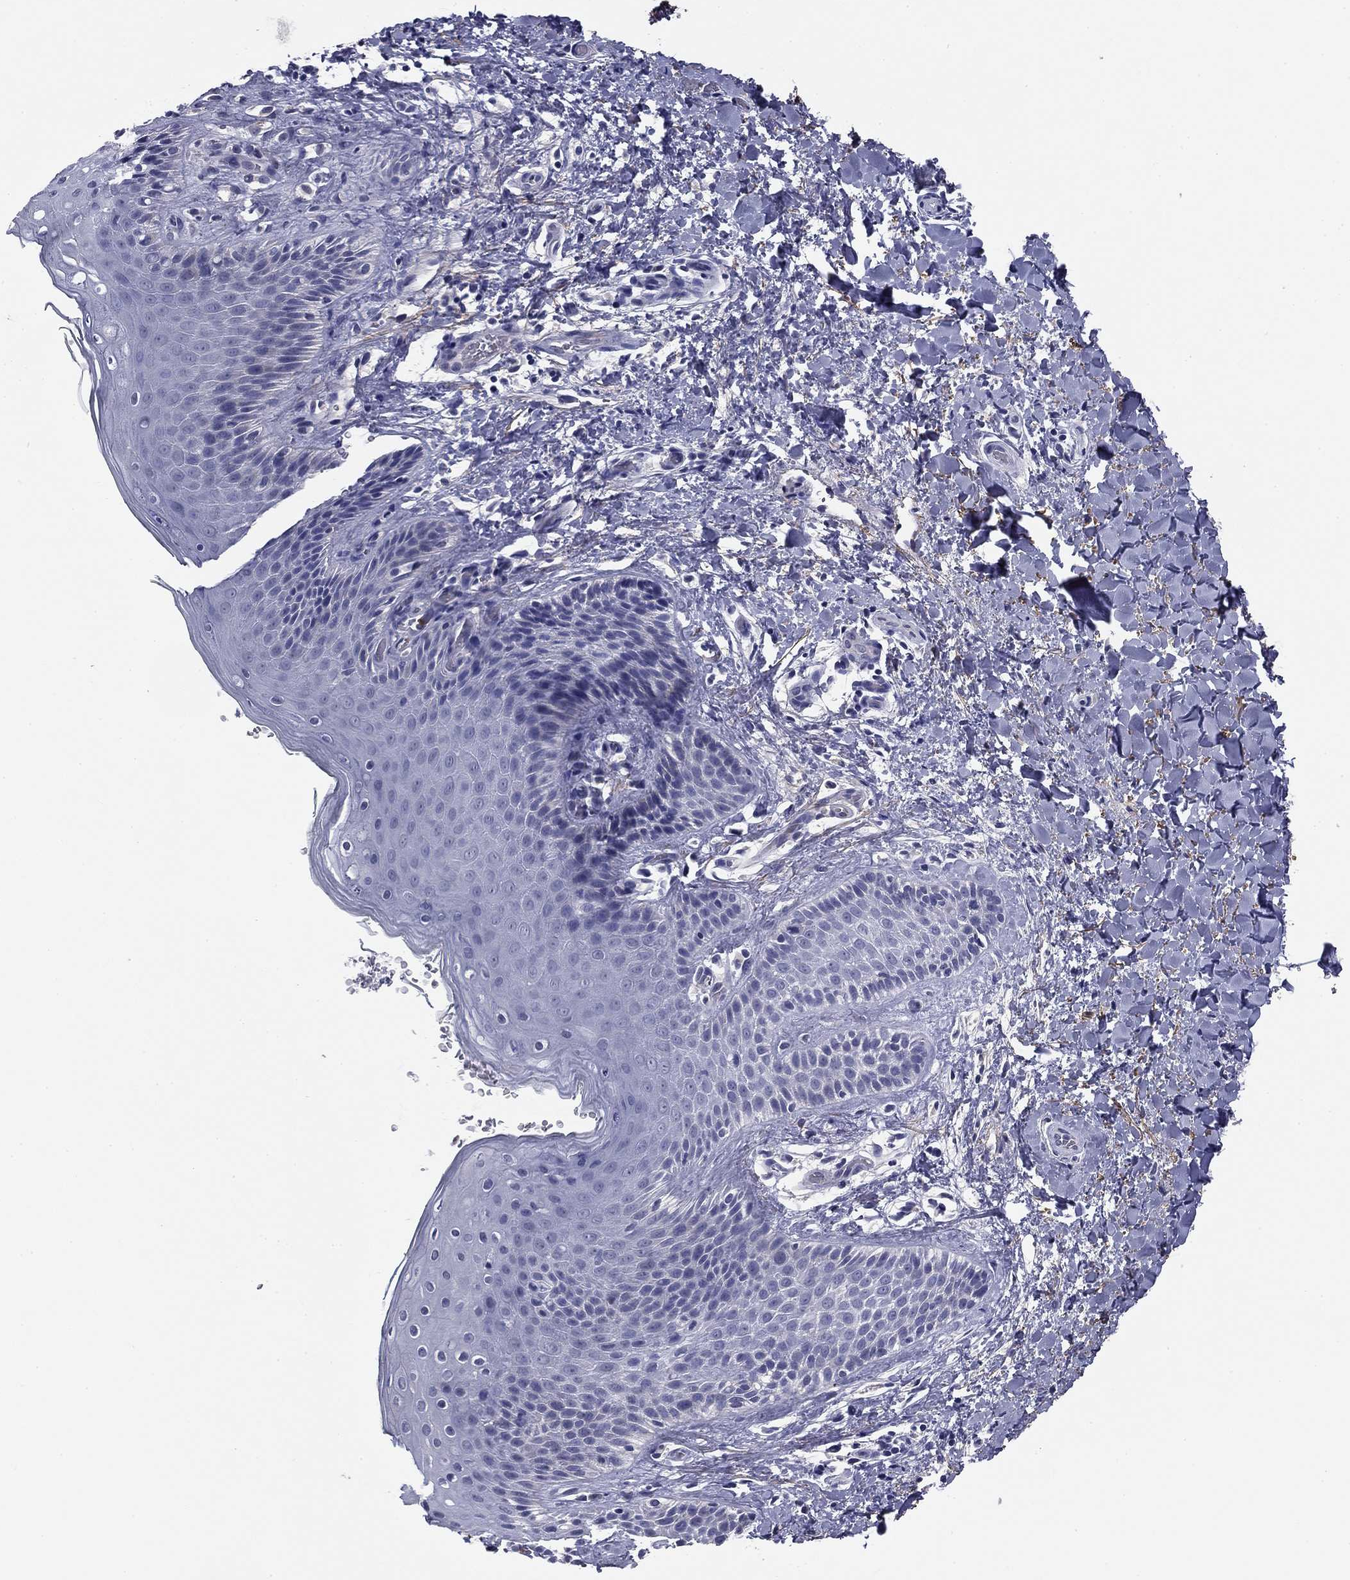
{"staining": {"intensity": "negative", "quantity": "none", "location": "none"}, "tissue": "skin", "cell_type": "Epidermal cells", "image_type": "normal", "snomed": [{"axis": "morphology", "description": "Normal tissue, NOS"}, {"axis": "topography", "description": "Anal"}], "caption": "An image of human skin is negative for staining in epidermal cells. (Stains: DAB immunohistochemistry with hematoxylin counter stain, Microscopy: brightfield microscopy at high magnification).", "gene": "REXO5", "patient": {"sex": "male", "age": 36}}